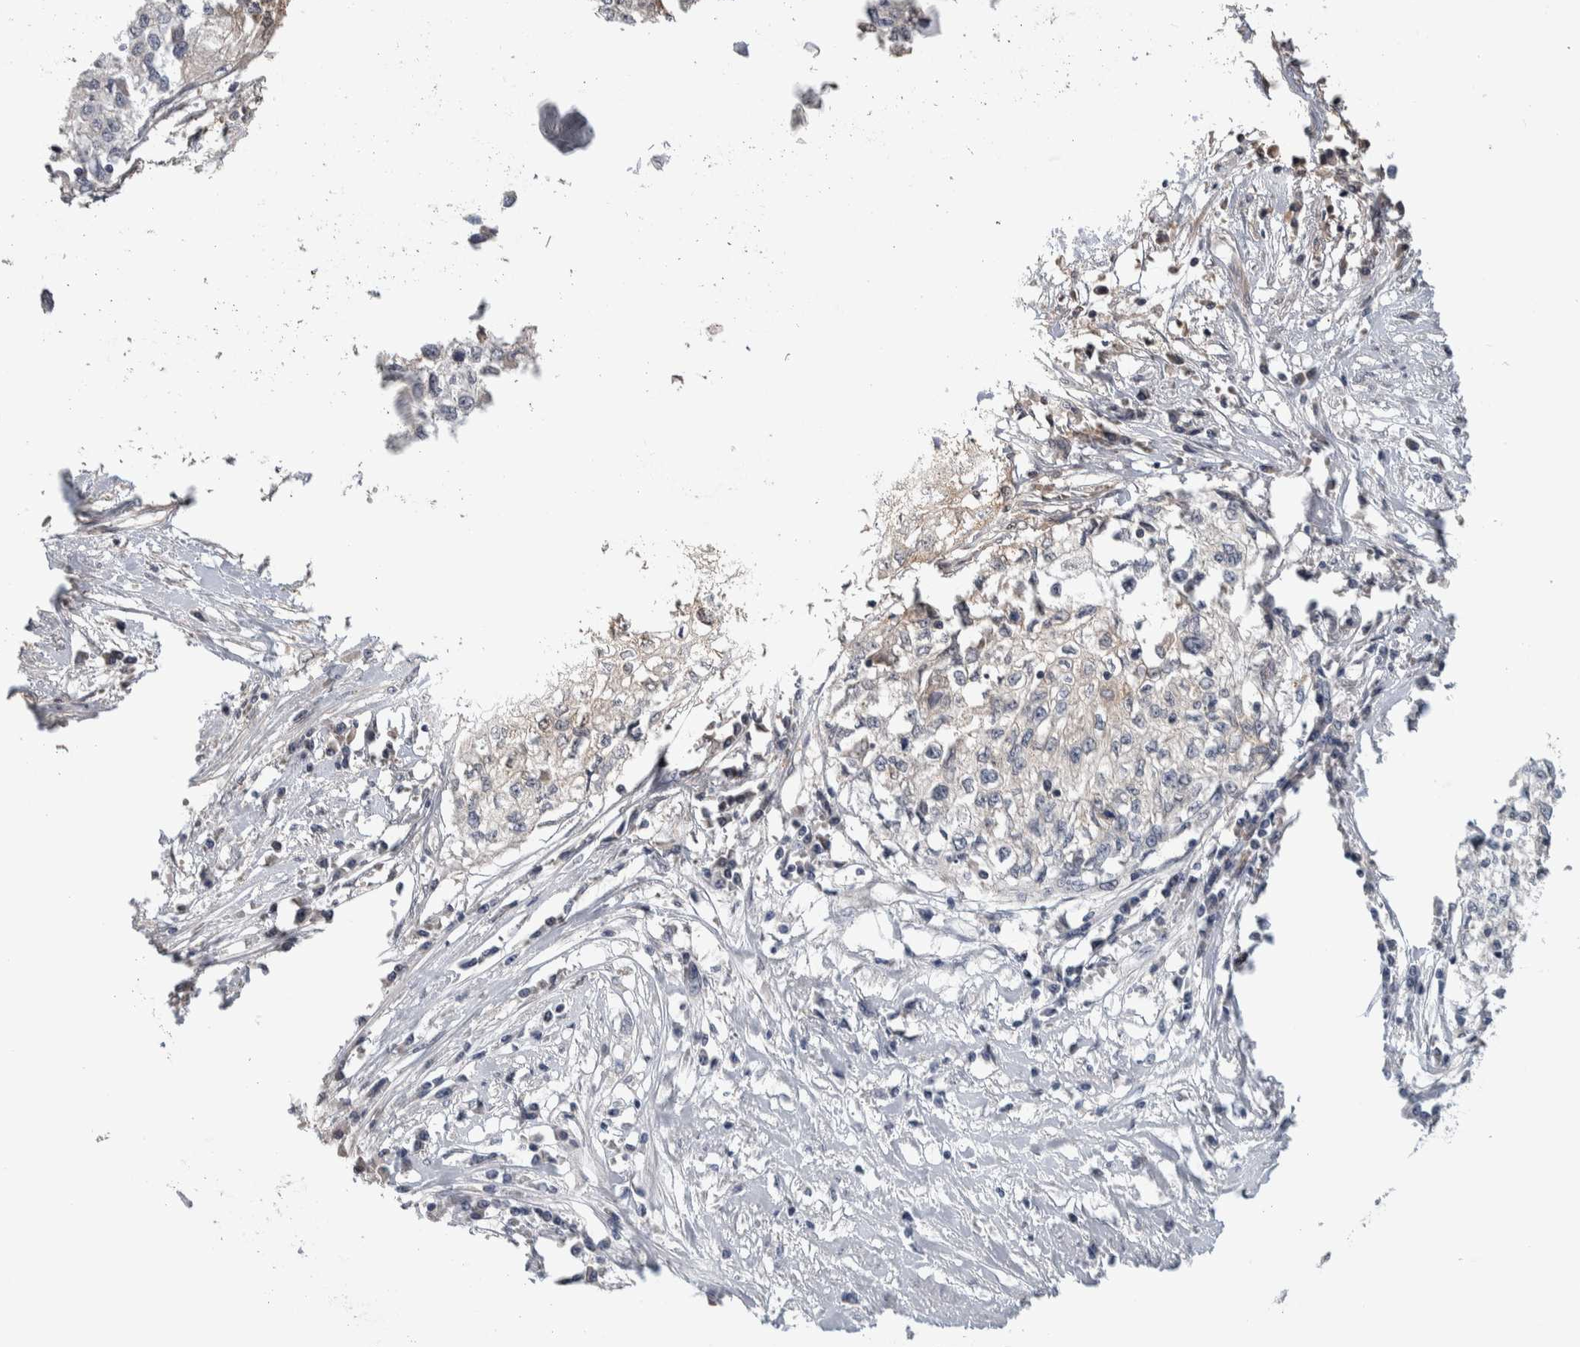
{"staining": {"intensity": "negative", "quantity": "none", "location": "none"}, "tissue": "cervical cancer", "cell_type": "Tumor cells", "image_type": "cancer", "snomed": [{"axis": "morphology", "description": "Squamous cell carcinoma, NOS"}, {"axis": "topography", "description": "Cervix"}], "caption": "Immunohistochemistry histopathology image of cervical cancer stained for a protein (brown), which demonstrates no positivity in tumor cells.", "gene": "TMEM102", "patient": {"sex": "female", "age": 57}}